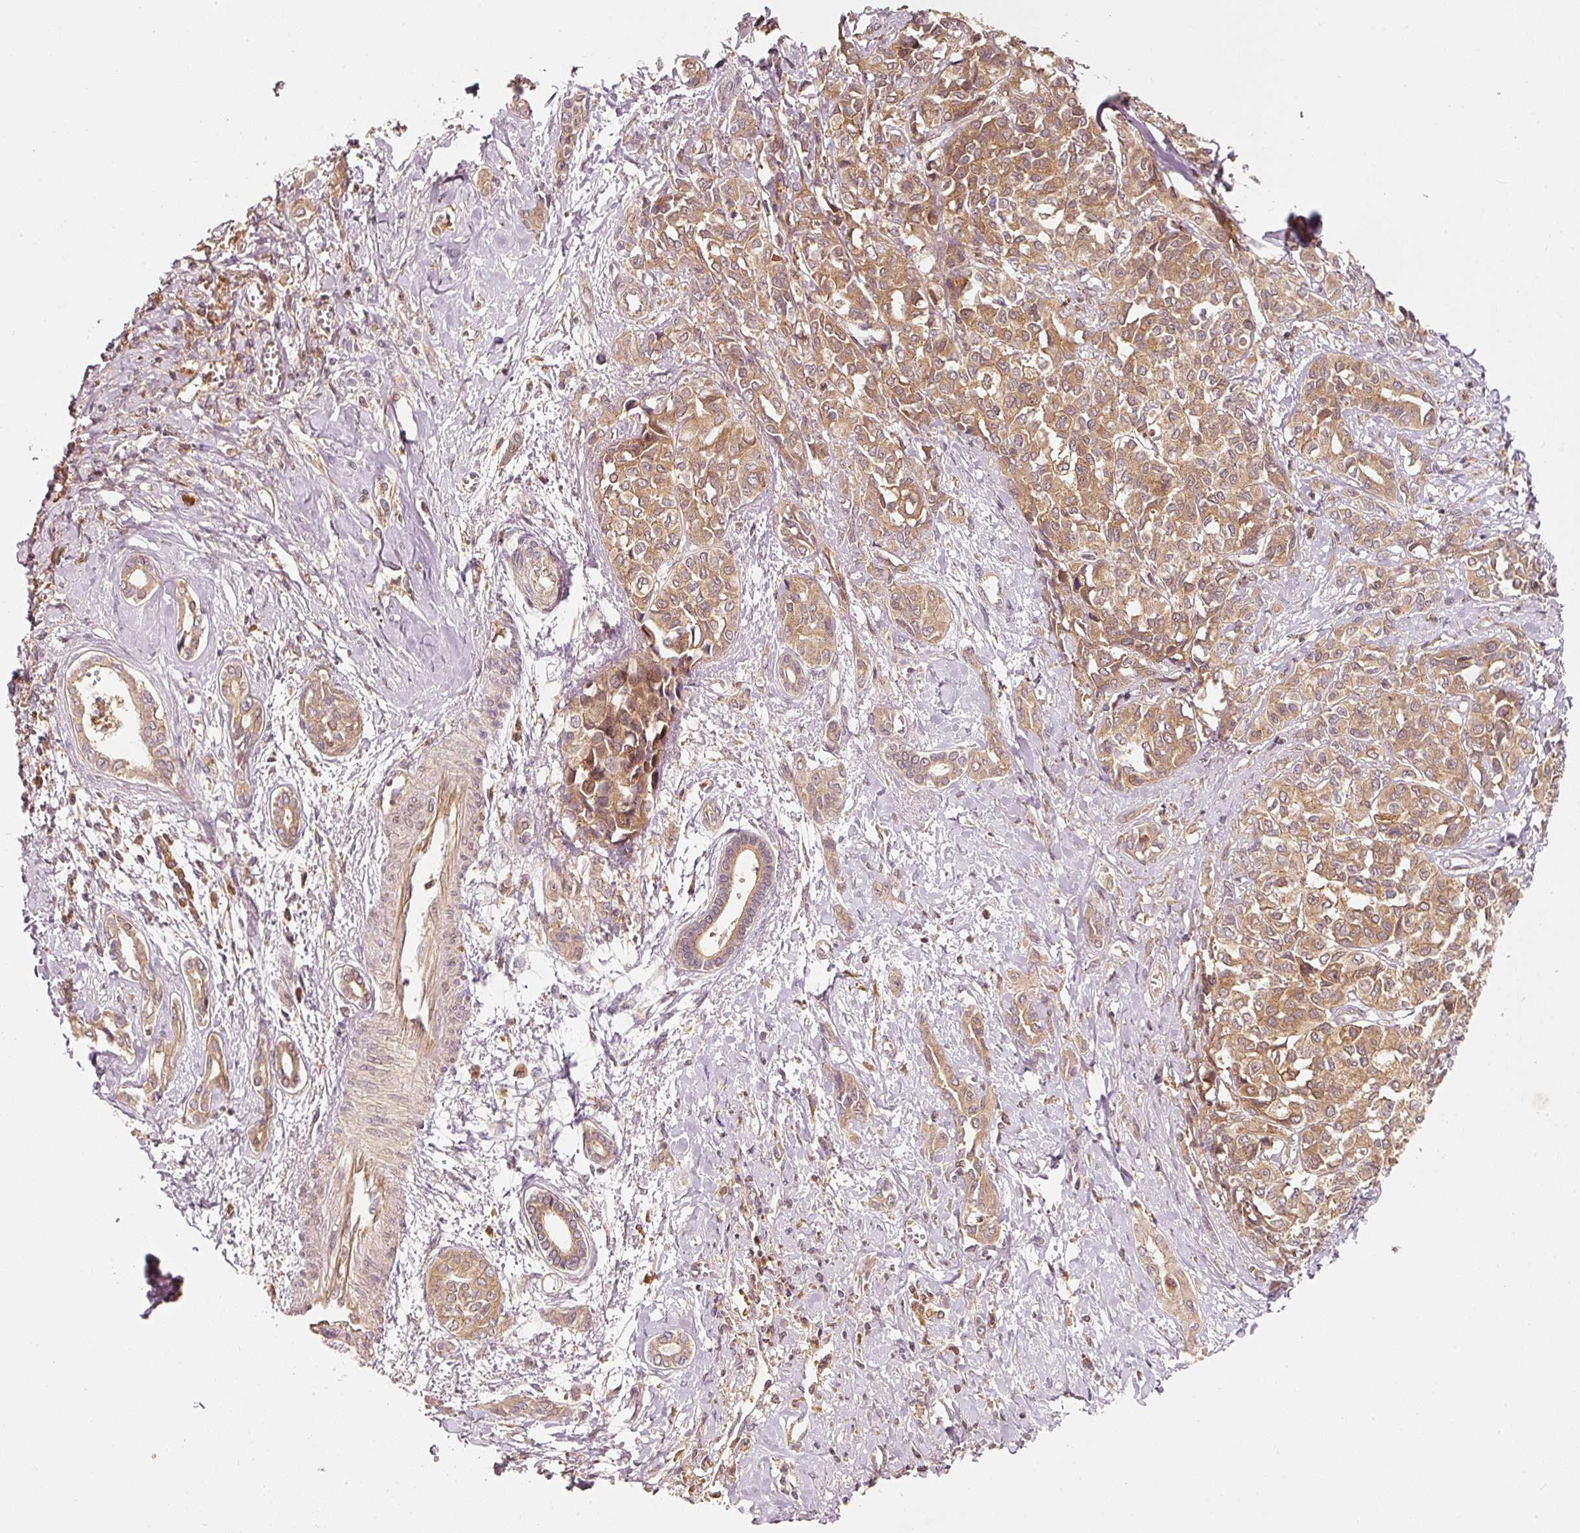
{"staining": {"intensity": "moderate", "quantity": ">75%", "location": "cytoplasmic/membranous"}, "tissue": "liver cancer", "cell_type": "Tumor cells", "image_type": "cancer", "snomed": [{"axis": "morphology", "description": "Cholangiocarcinoma"}, {"axis": "topography", "description": "Liver"}], "caption": "Protein expression analysis of human liver cholangiocarcinoma reveals moderate cytoplasmic/membranous expression in about >75% of tumor cells. Nuclei are stained in blue.", "gene": "RRAS2", "patient": {"sex": "female", "age": 77}}